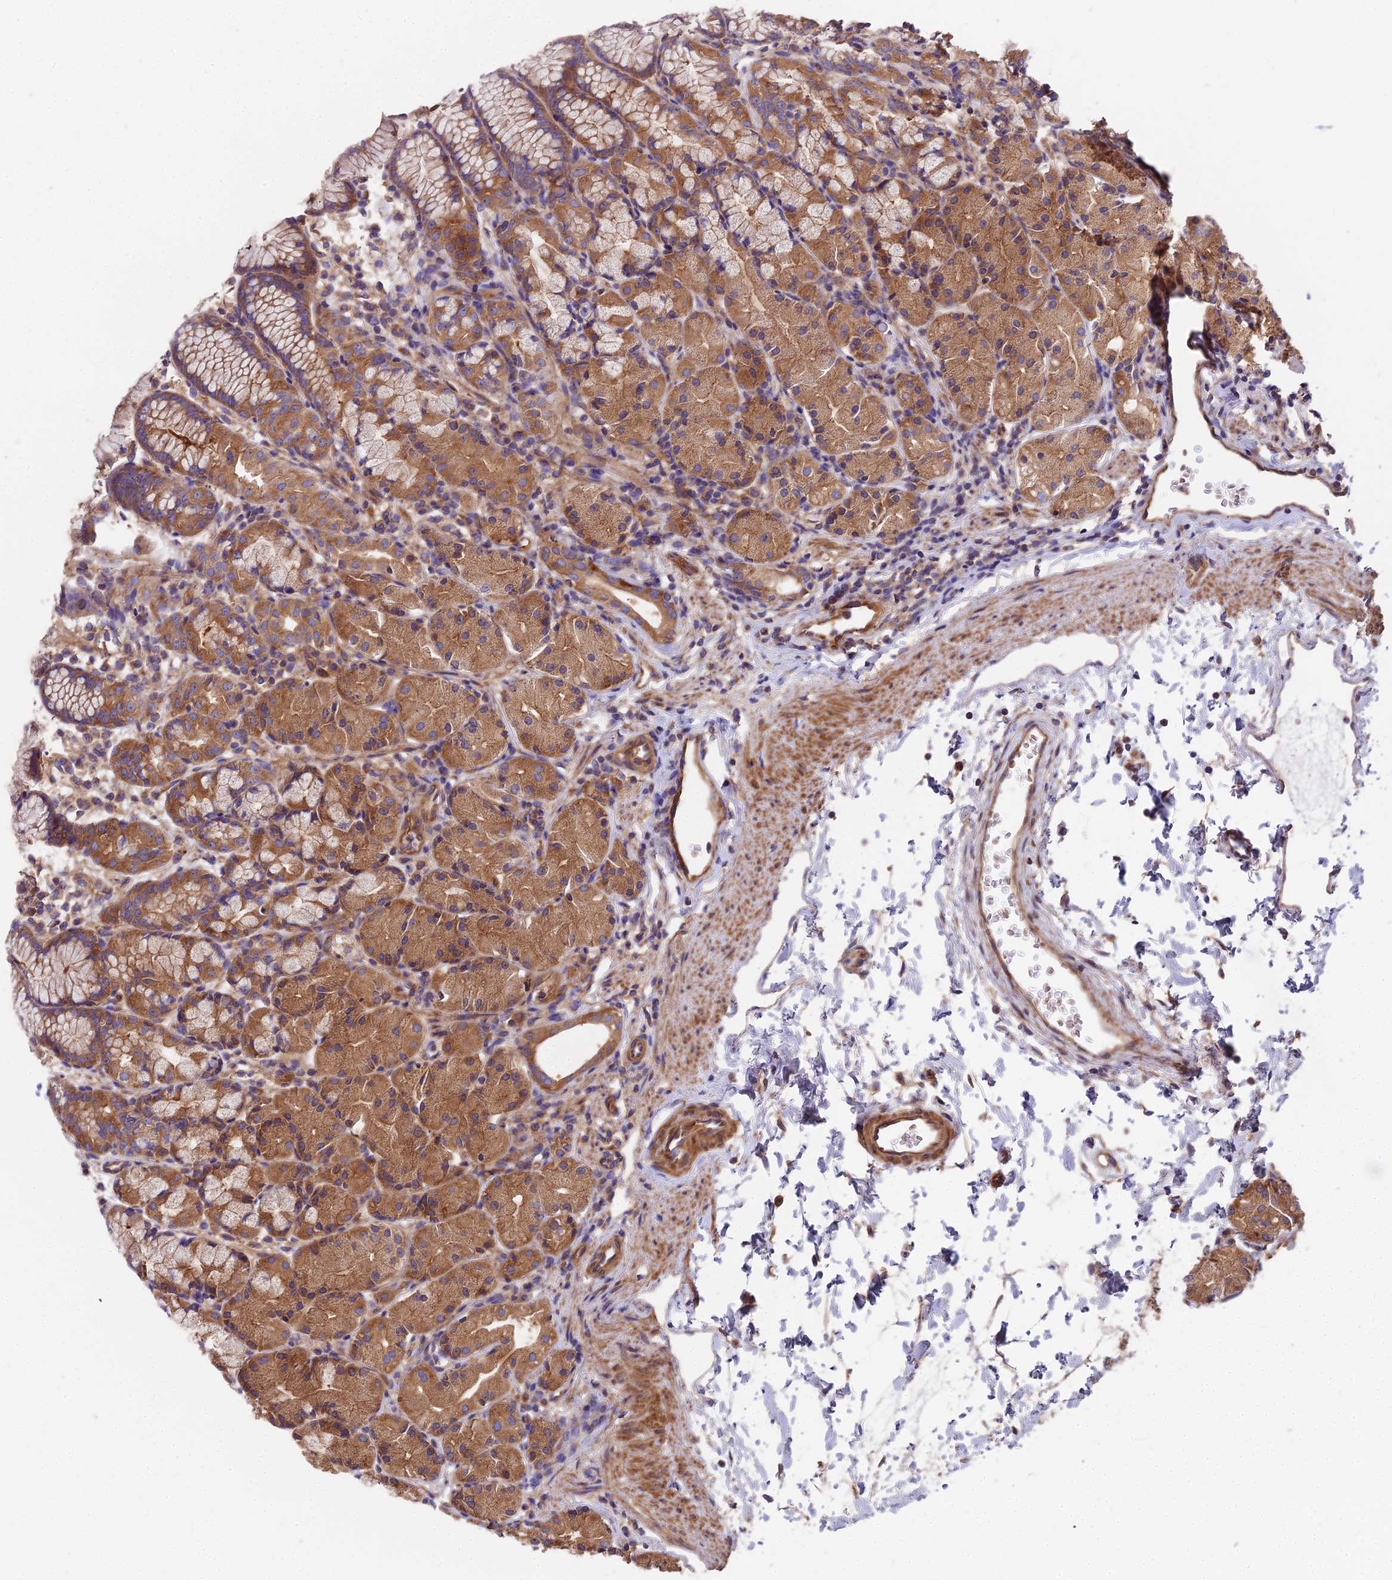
{"staining": {"intensity": "strong", "quantity": ">75%", "location": "cytoplasmic/membranous"}, "tissue": "stomach", "cell_type": "Glandular cells", "image_type": "normal", "snomed": [{"axis": "morphology", "description": "Normal tissue, NOS"}, {"axis": "topography", "description": "Stomach, upper"}], "caption": "An immunohistochemistry image of benign tissue is shown. Protein staining in brown labels strong cytoplasmic/membranous positivity in stomach within glandular cells. The staining is performed using DAB brown chromogen to label protein expression. The nuclei are counter-stained blue using hematoxylin.", "gene": "DCTN3", "patient": {"sex": "male", "age": 47}}